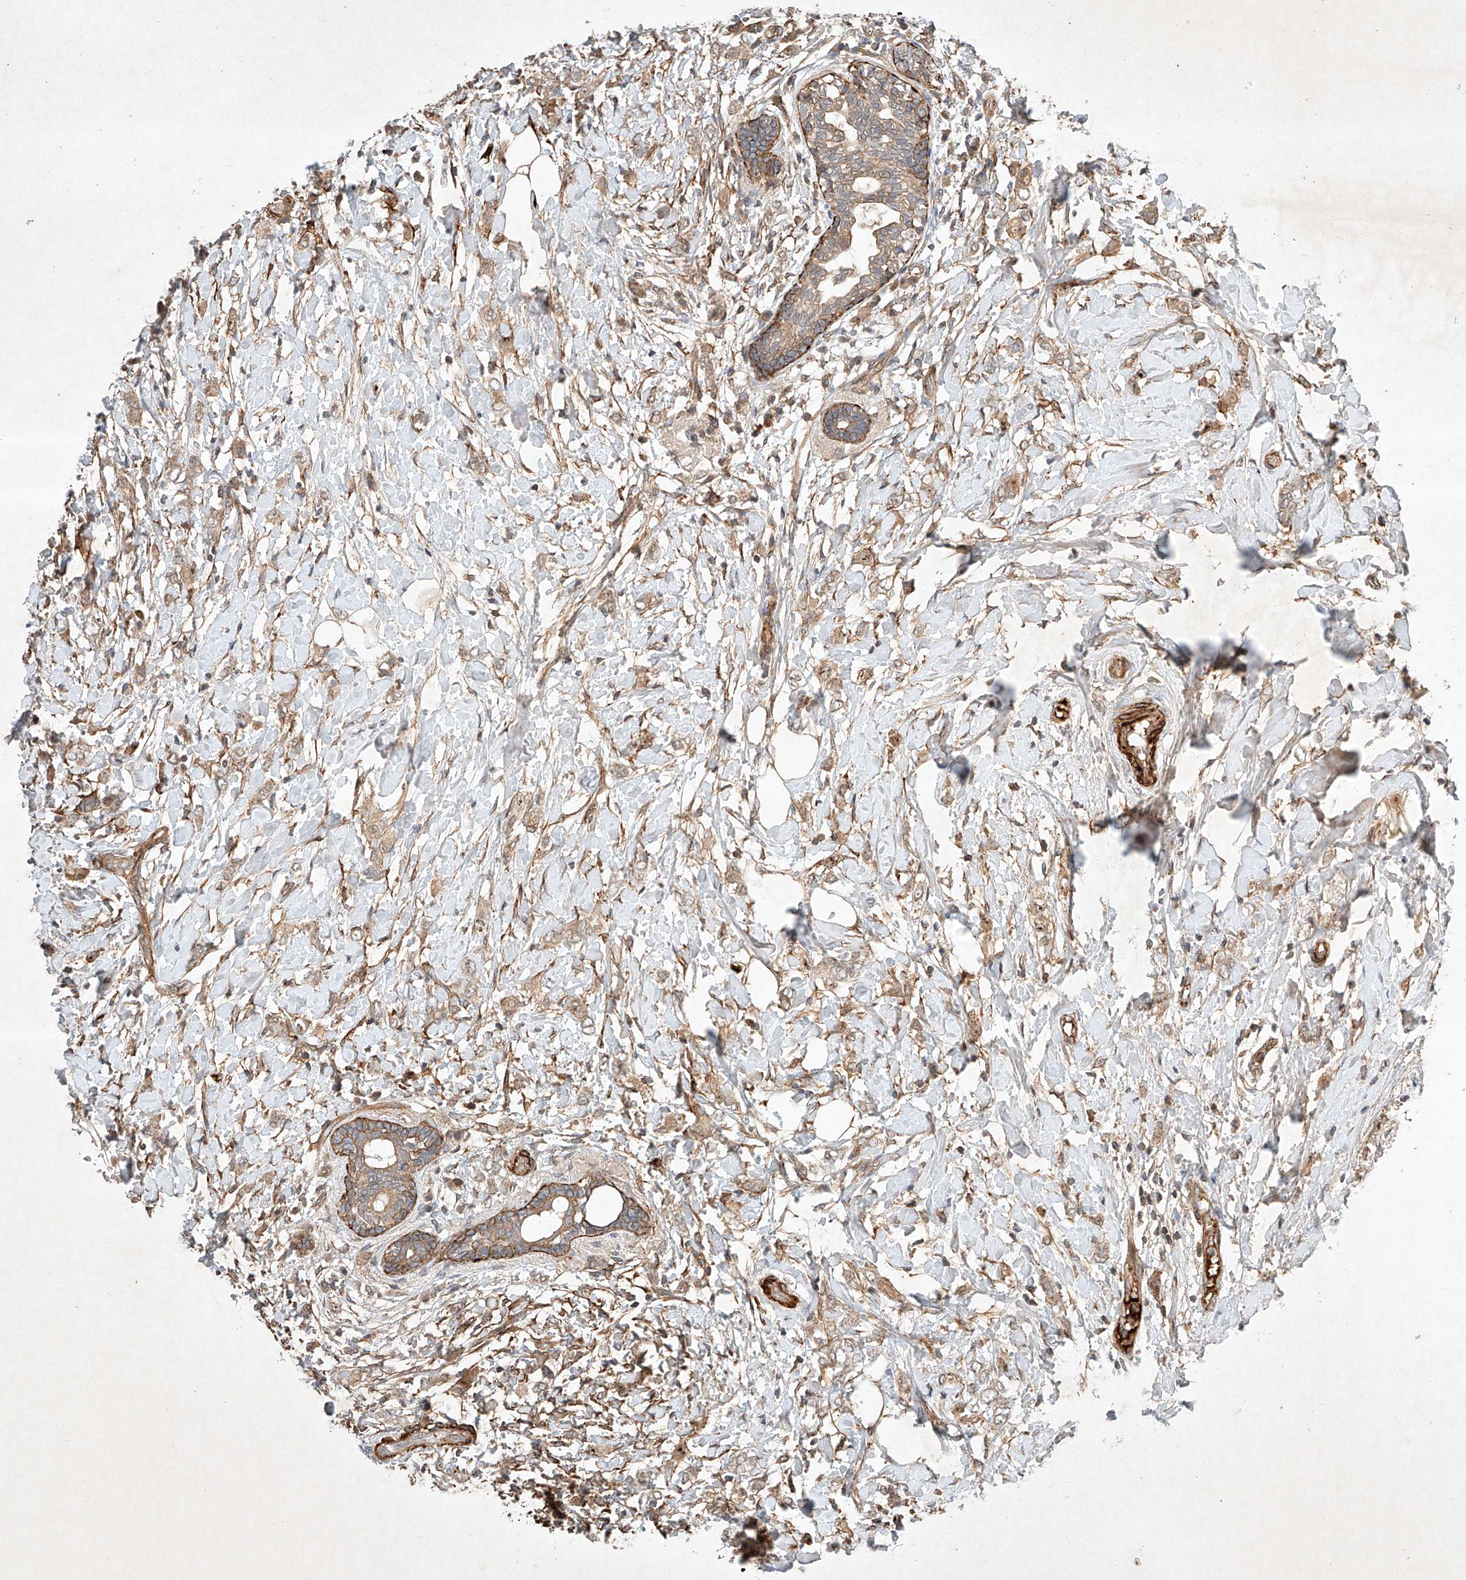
{"staining": {"intensity": "weak", "quantity": ">75%", "location": "cytoplasmic/membranous"}, "tissue": "breast cancer", "cell_type": "Tumor cells", "image_type": "cancer", "snomed": [{"axis": "morphology", "description": "Normal tissue, NOS"}, {"axis": "morphology", "description": "Lobular carcinoma"}, {"axis": "topography", "description": "Breast"}], "caption": "Tumor cells demonstrate weak cytoplasmic/membranous expression in approximately >75% of cells in breast lobular carcinoma. (brown staining indicates protein expression, while blue staining denotes nuclei).", "gene": "ARHGAP33", "patient": {"sex": "female", "age": 47}}